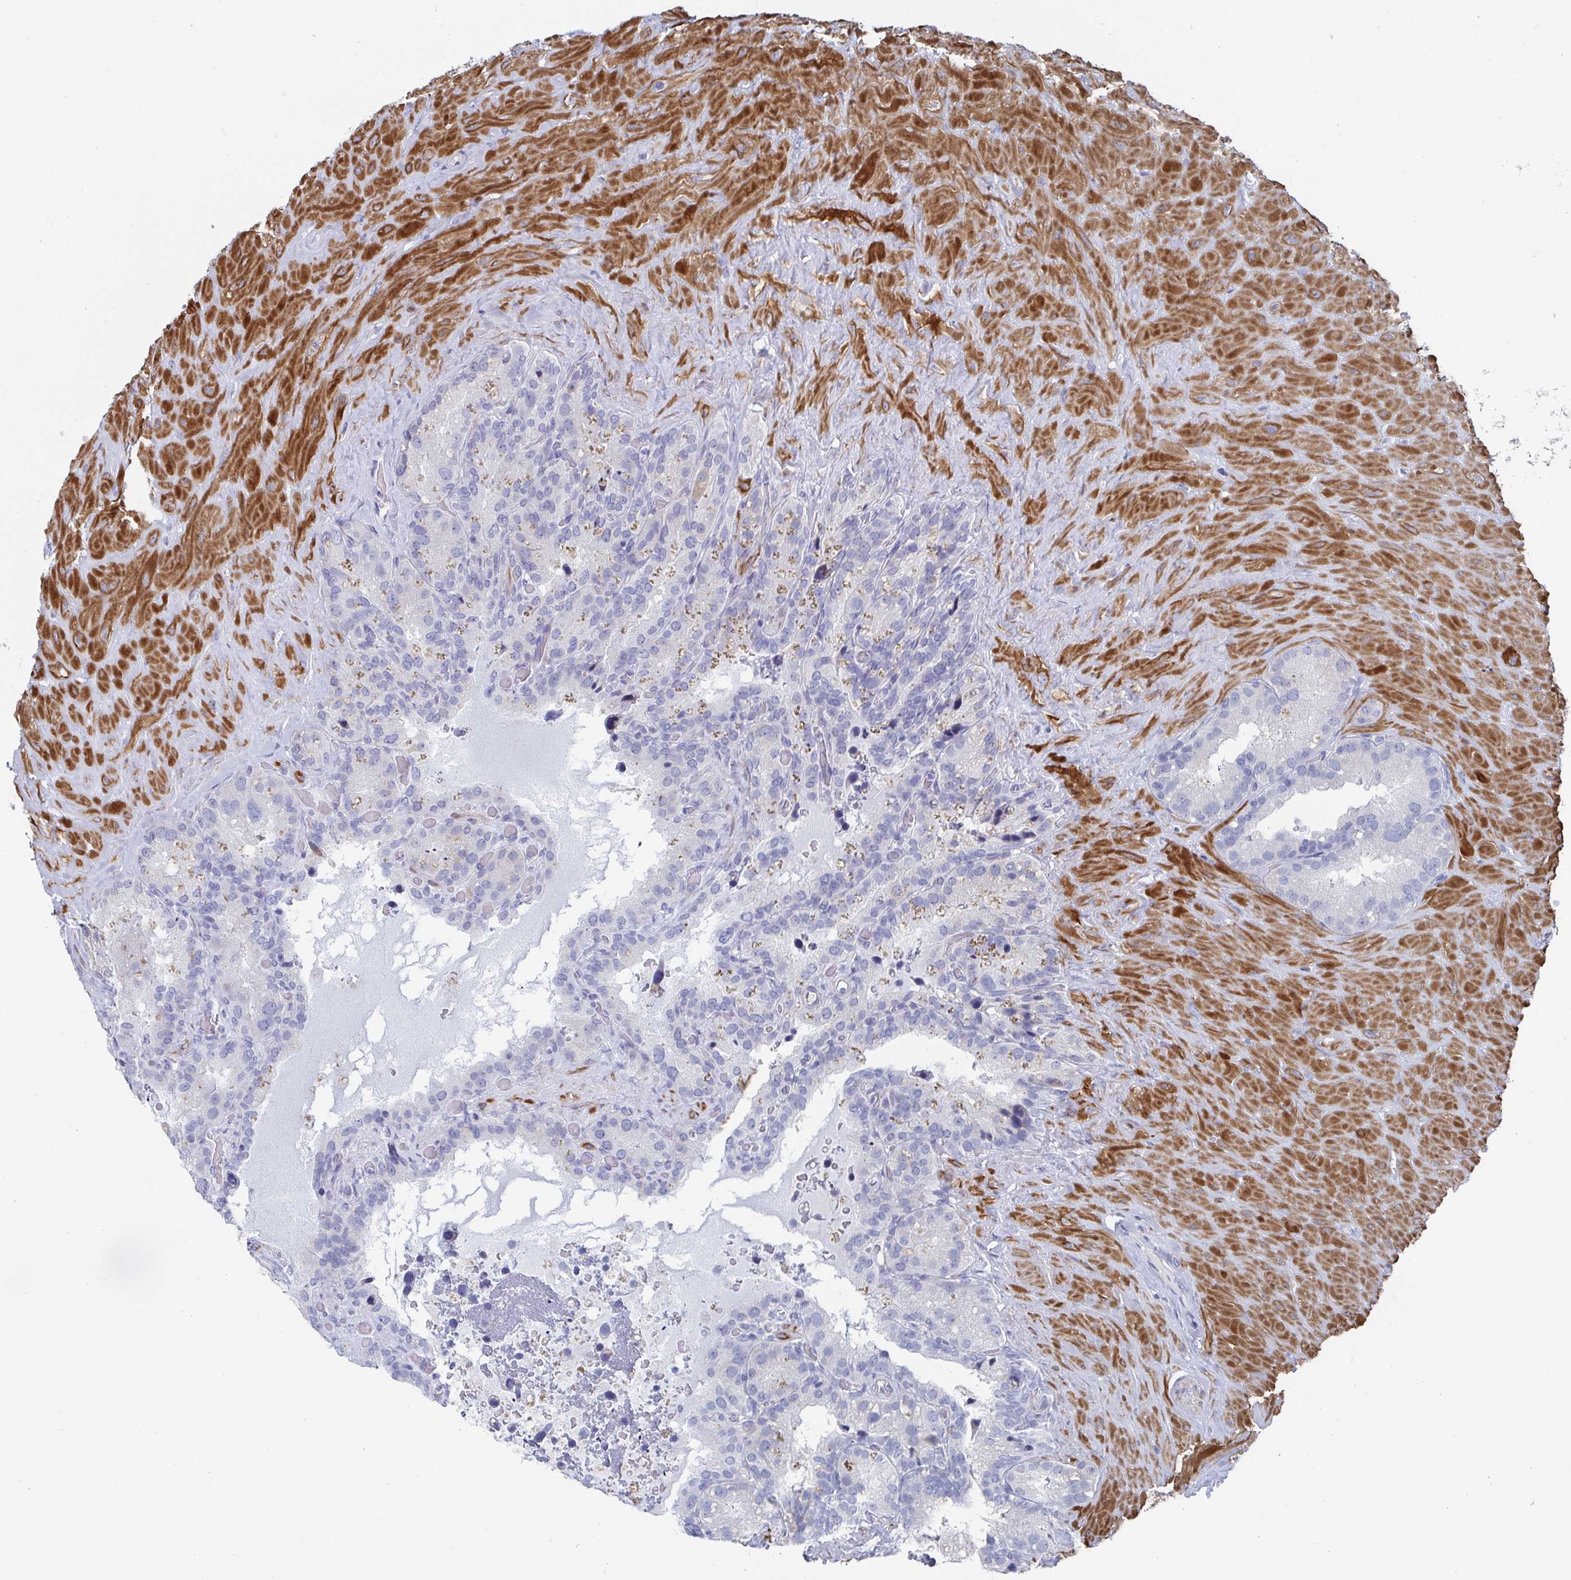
{"staining": {"intensity": "negative", "quantity": "none", "location": "none"}, "tissue": "seminal vesicle", "cell_type": "Glandular cells", "image_type": "normal", "snomed": [{"axis": "morphology", "description": "Normal tissue, NOS"}, {"axis": "topography", "description": "Seminal veicle"}], "caption": "Immunohistochemical staining of normal seminal vesicle shows no significant expression in glandular cells.", "gene": "ZFP82", "patient": {"sex": "male", "age": 60}}